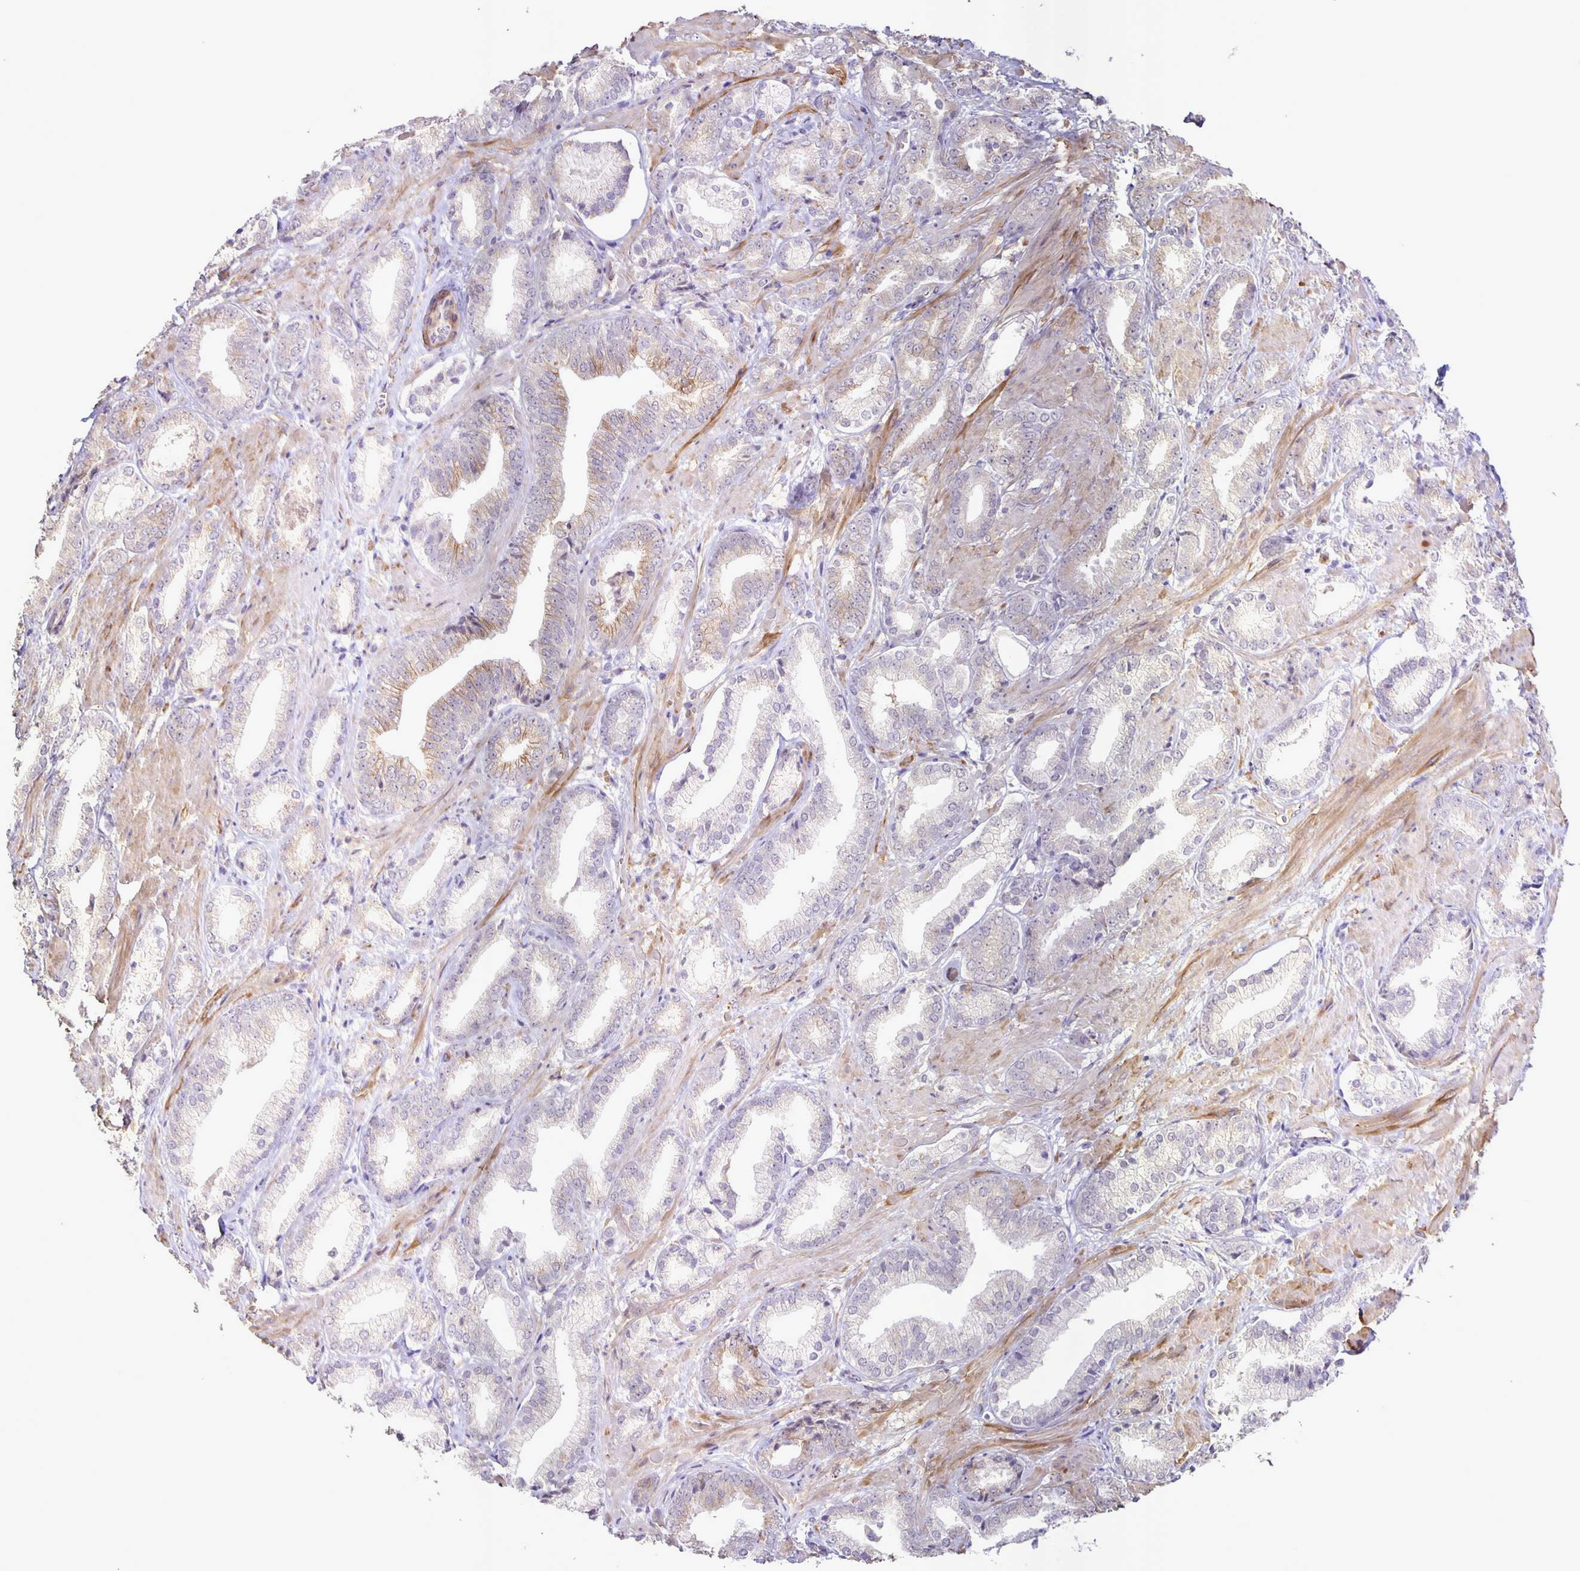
{"staining": {"intensity": "negative", "quantity": "none", "location": "none"}, "tissue": "prostate cancer", "cell_type": "Tumor cells", "image_type": "cancer", "snomed": [{"axis": "morphology", "description": "Adenocarcinoma, High grade"}, {"axis": "topography", "description": "Prostate"}], "caption": "High magnification brightfield microscopy of prostate cancer stained with DAB (brown) and counterstained with hematoxylin (blue): tumor cells show no significant staining.", "gene": "SRCIN1", "patient": {"sex": "male", "age": 56}}